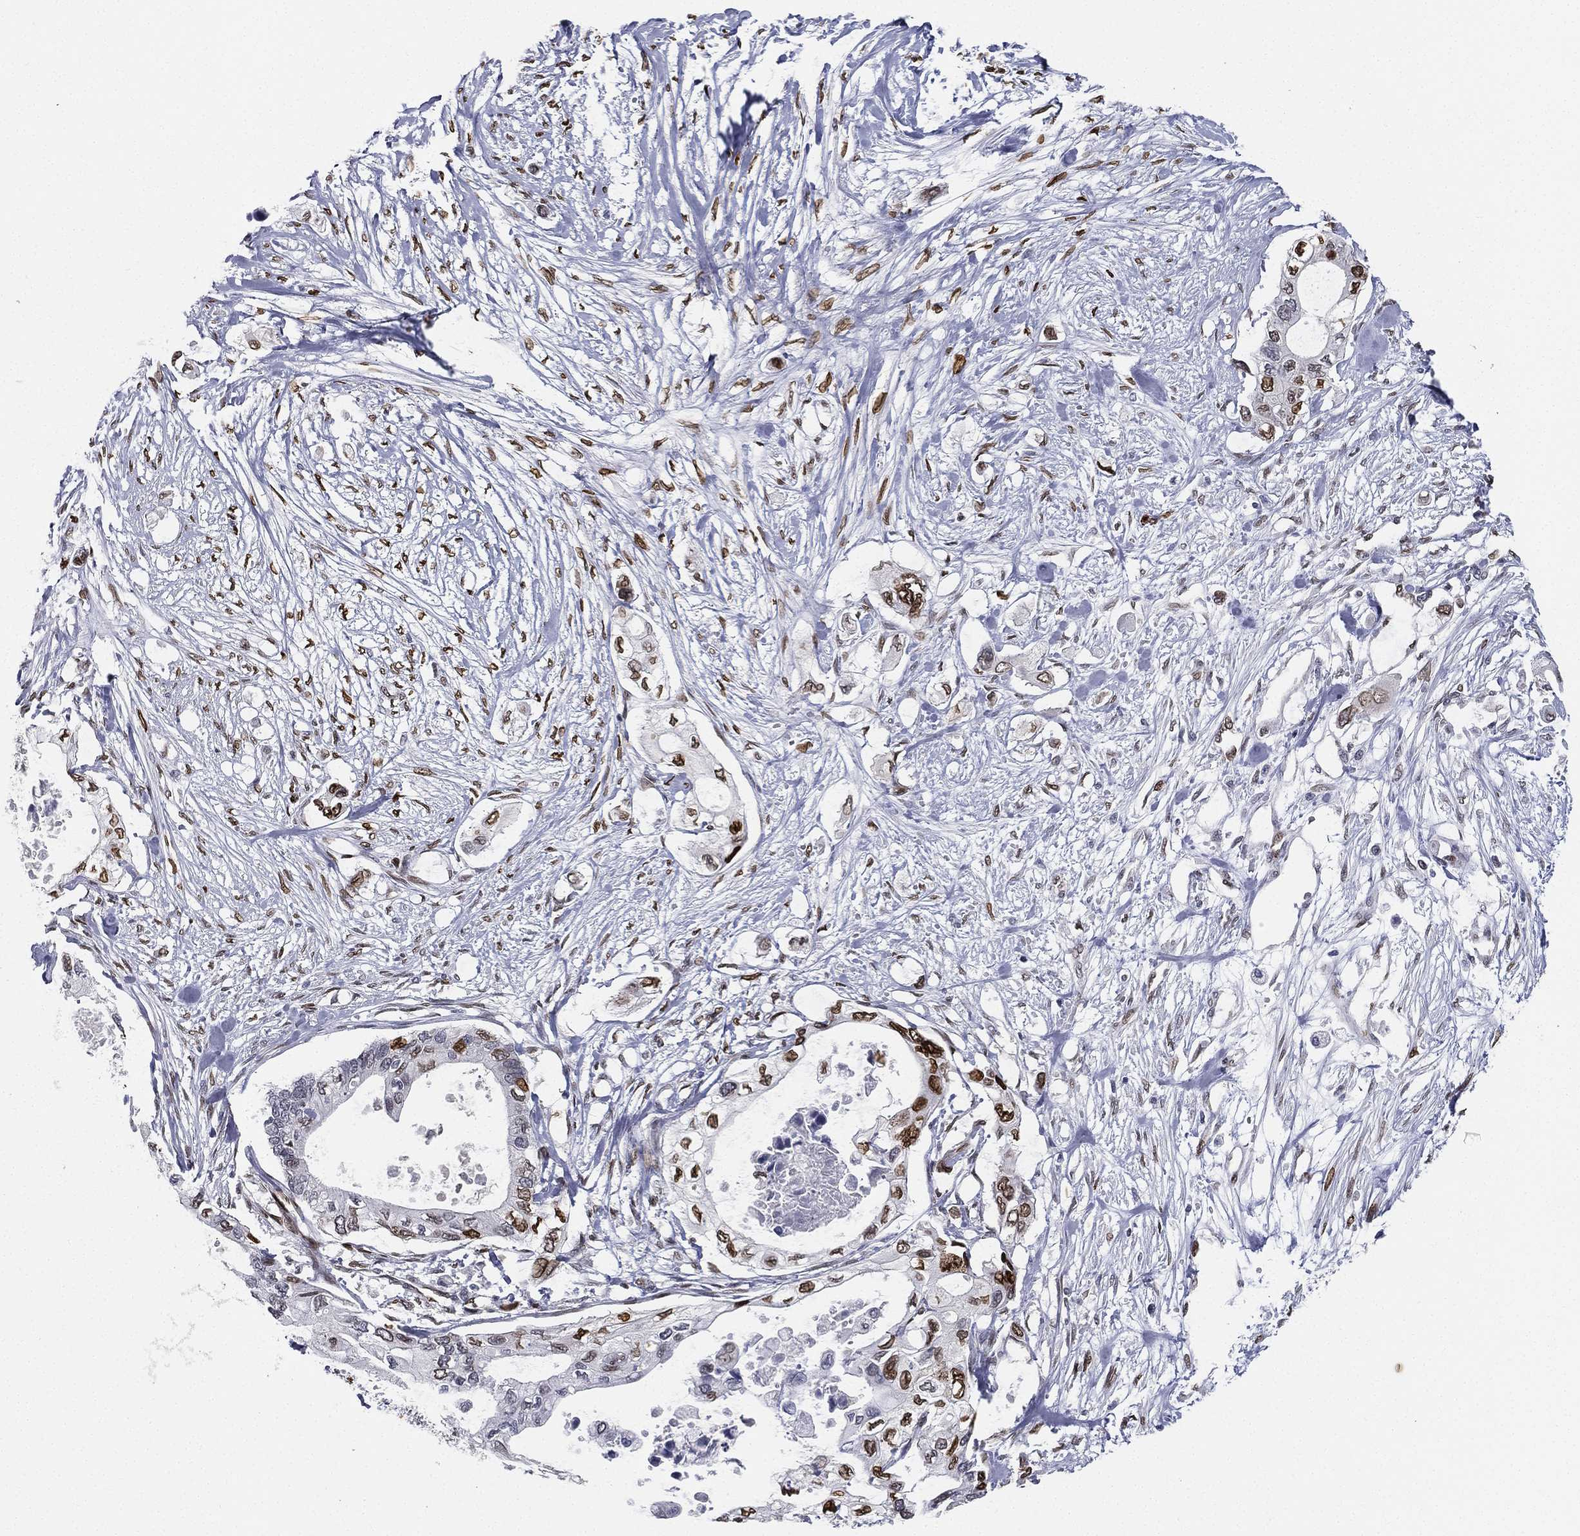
{"staining": {"intensity": "strong", "quantity": "25%-75%", "location": "nuclear"}, "tissue": "pancreatic cancer", "cell_type": "Tumor cells", "image_type": "cancer", "snomed": [{"axis": "morphology", "description": "Adenocarcinoma, NOS"}, {"axis": "topography", "description": "Pancreas"}], "caption": "Strong nuclear staining is seen in approximately 25%-75% of tumor cells in pancreatic adenocarcinoma.", "gene": "LMNB1", "patient": {"sex": "female", "age": 63}}